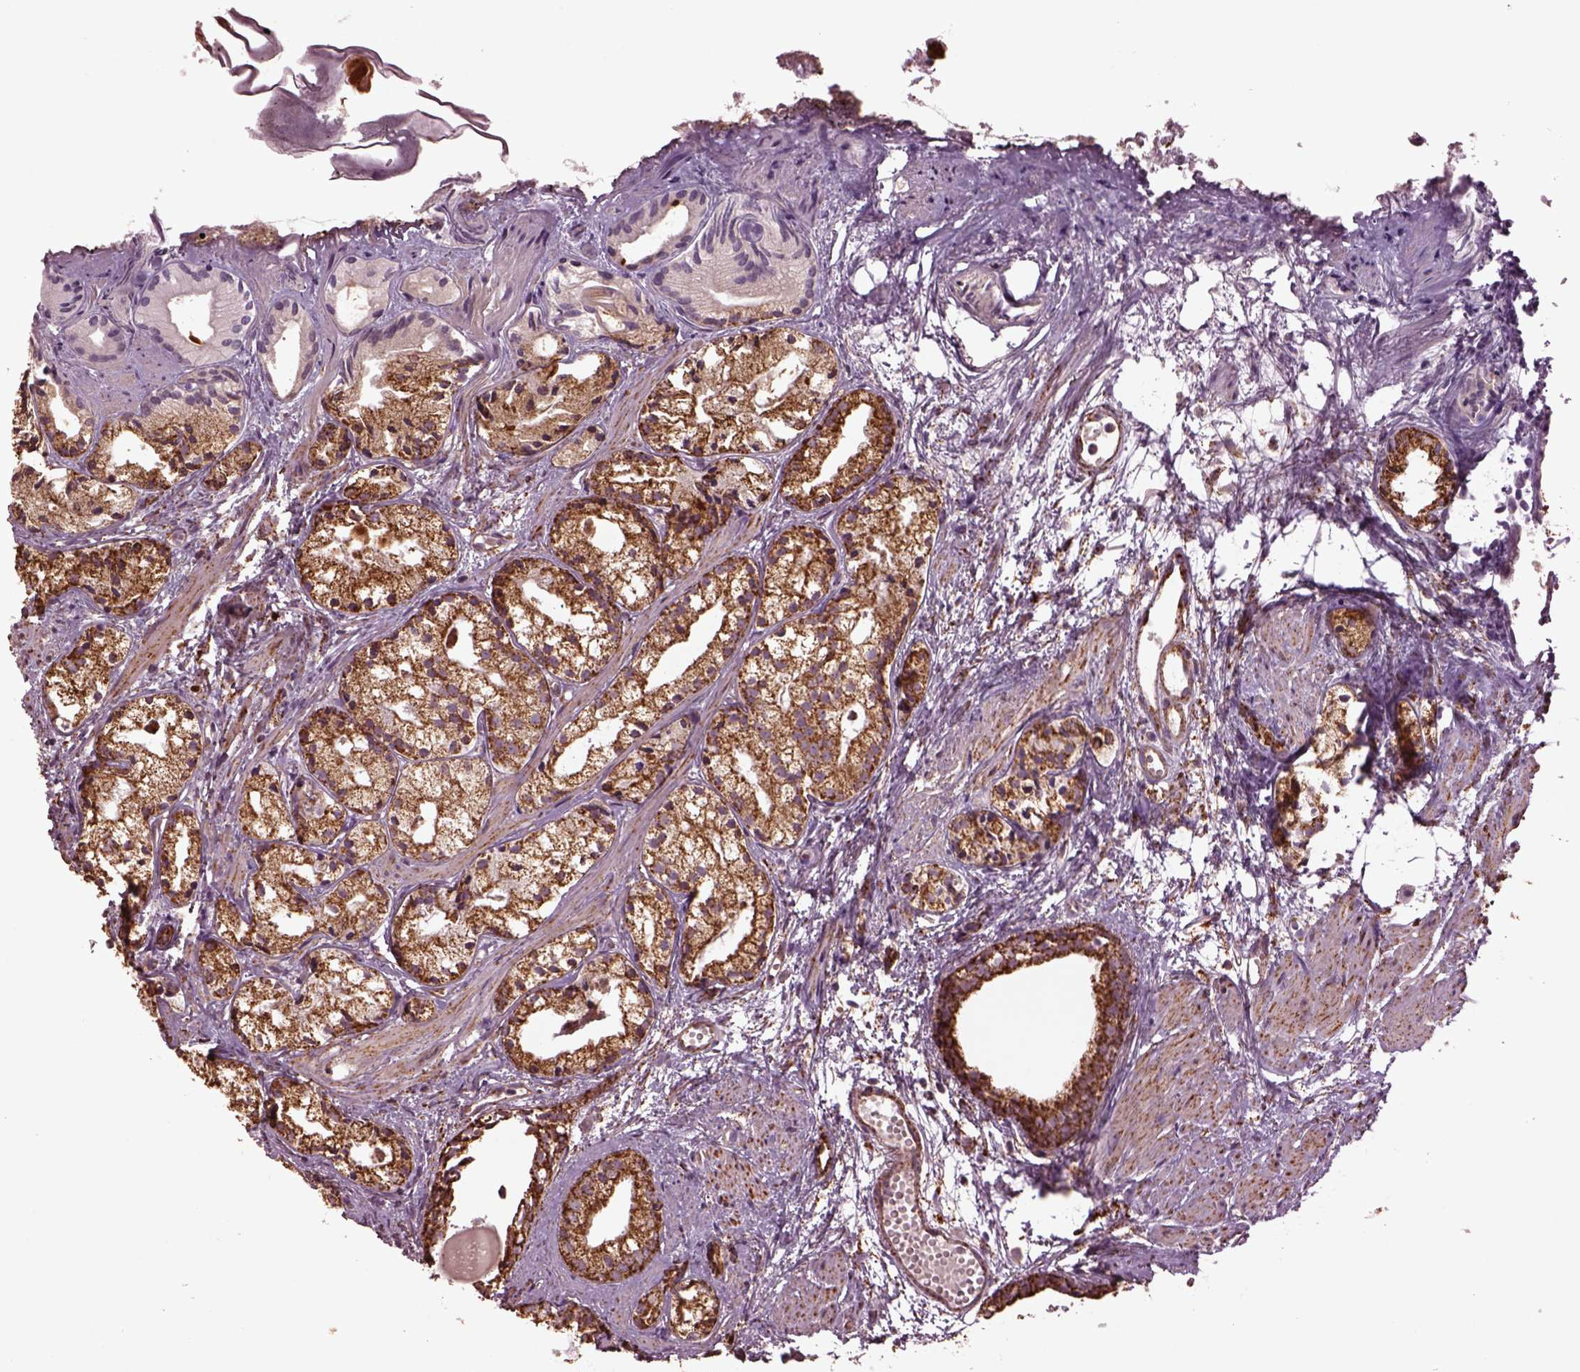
{"staining": {"intensity": "moderate", "quantity": "25%-75%", "location": "cytoplasmic/membranous"}, "tissue": "prostate cancer", "cell_type": "Tumor cells", "image_type": "cancer", "snomed": [{"axis": "morphology", "description": "Adenocarcinoma, High grade"}, {"axis": "topography", "description": "Prostate"}], "caption": "An image showing moderate cytoplasmic/membranous positivity in approximately 25%-75% of tumor cells in prostate high-grade adenocarcinoma, as visualized by brown immunohistochemical staining.", "gene": "TMEM254", "patient": {"sex": "male", "age": 85}}